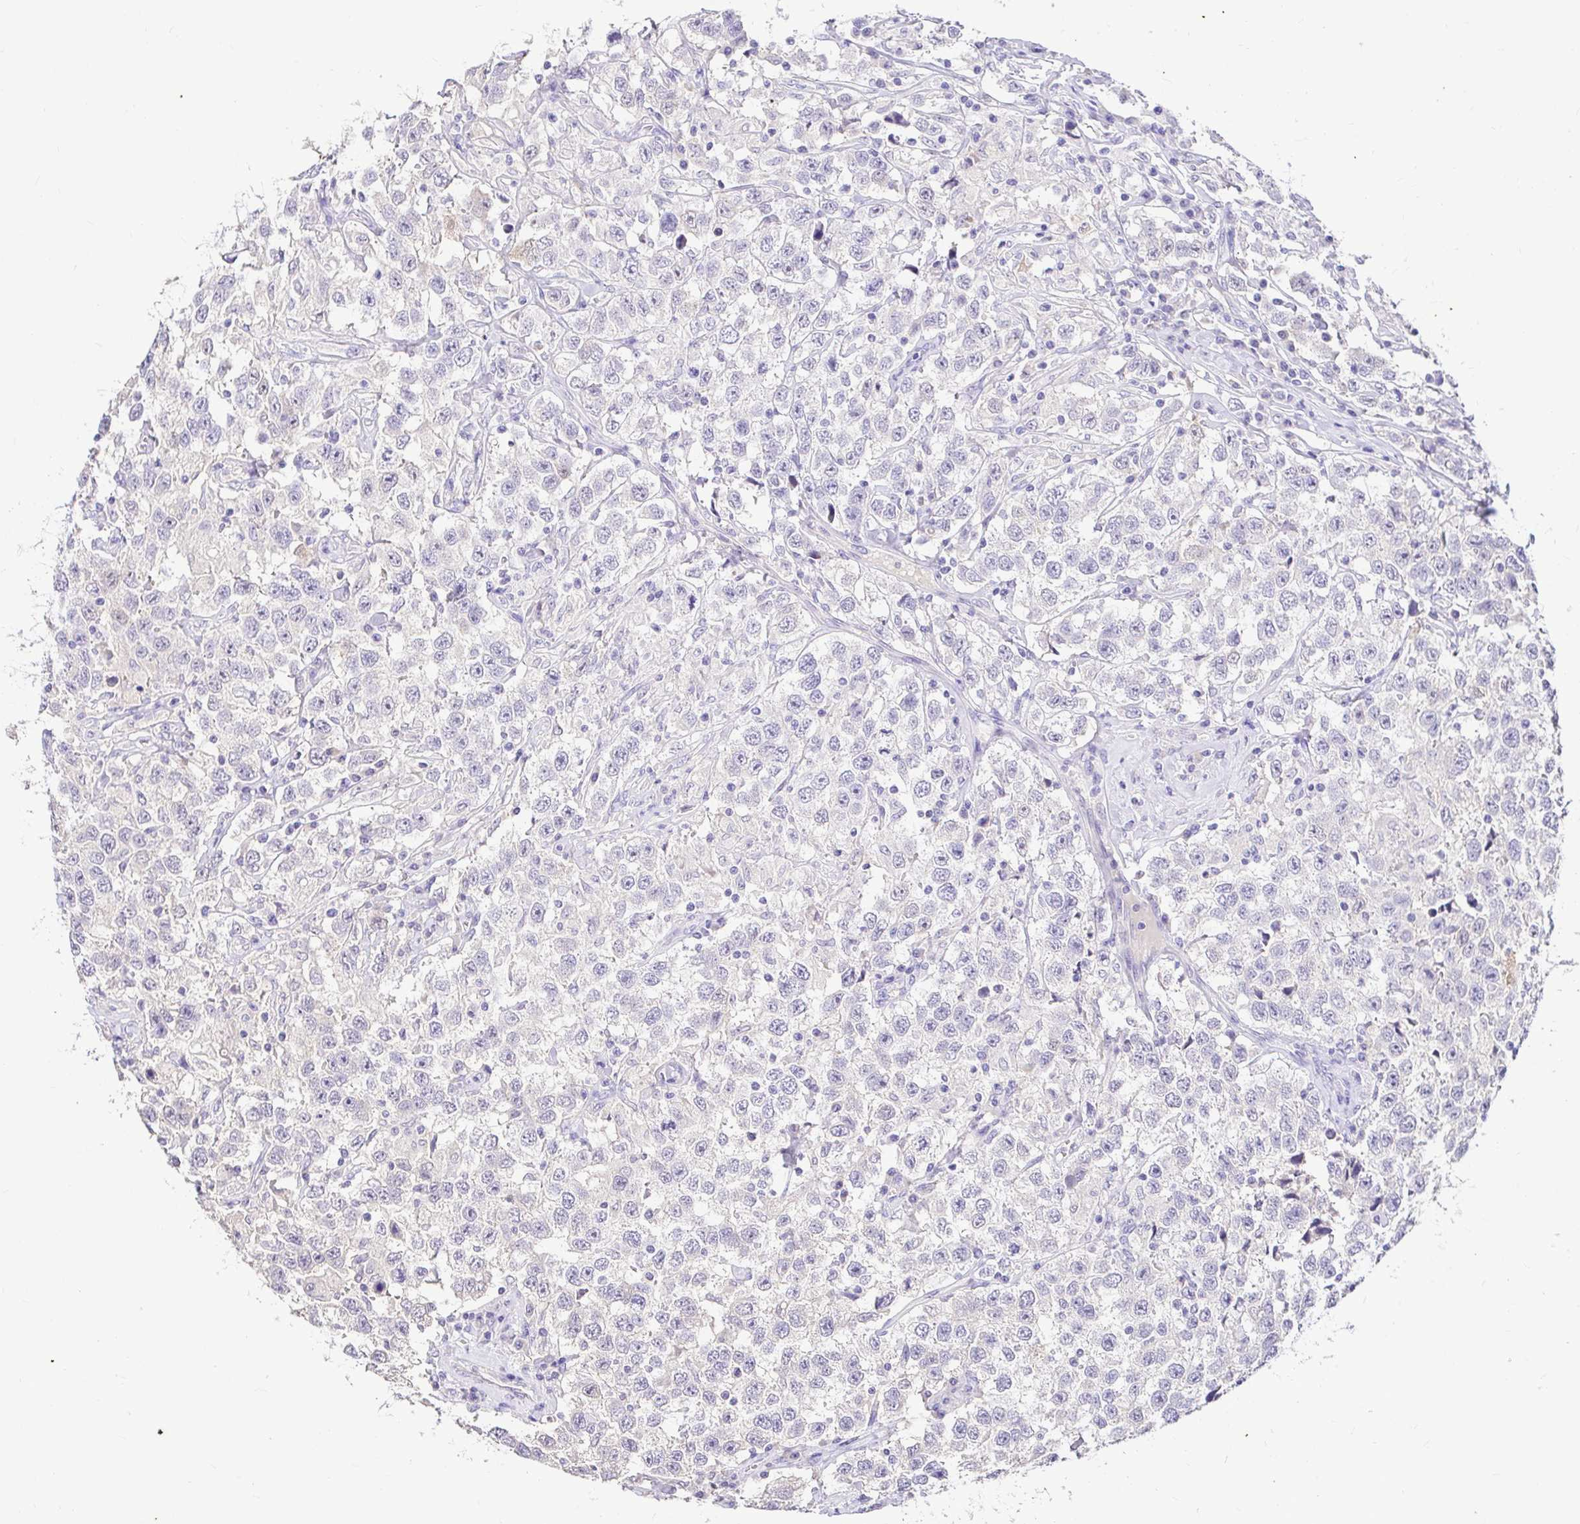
{"staining": {"intensity": "negative", "quantity": "none", "location": "none"}, "tissue": "testis cancer", "cell_type": "Tumor cells", "image_type": "cancer", "snomed": [{"axis": "morphology", "description": "Seminoma, NOS"}, {"axis": "topography", "description": "Testis"}], "caption": "A histopathology image of testis seminoma stained for a protein displays no brown staining in tumor cells. The staining was performed using DAB (3,3'-diaminobenzidine) to visualize the protein expression in brown, while the nuclei were stained in blue with hematoxylin (Magnification: 20x).", "gene": "CDO1", "patient": {"sex": "male", "age": 41}}